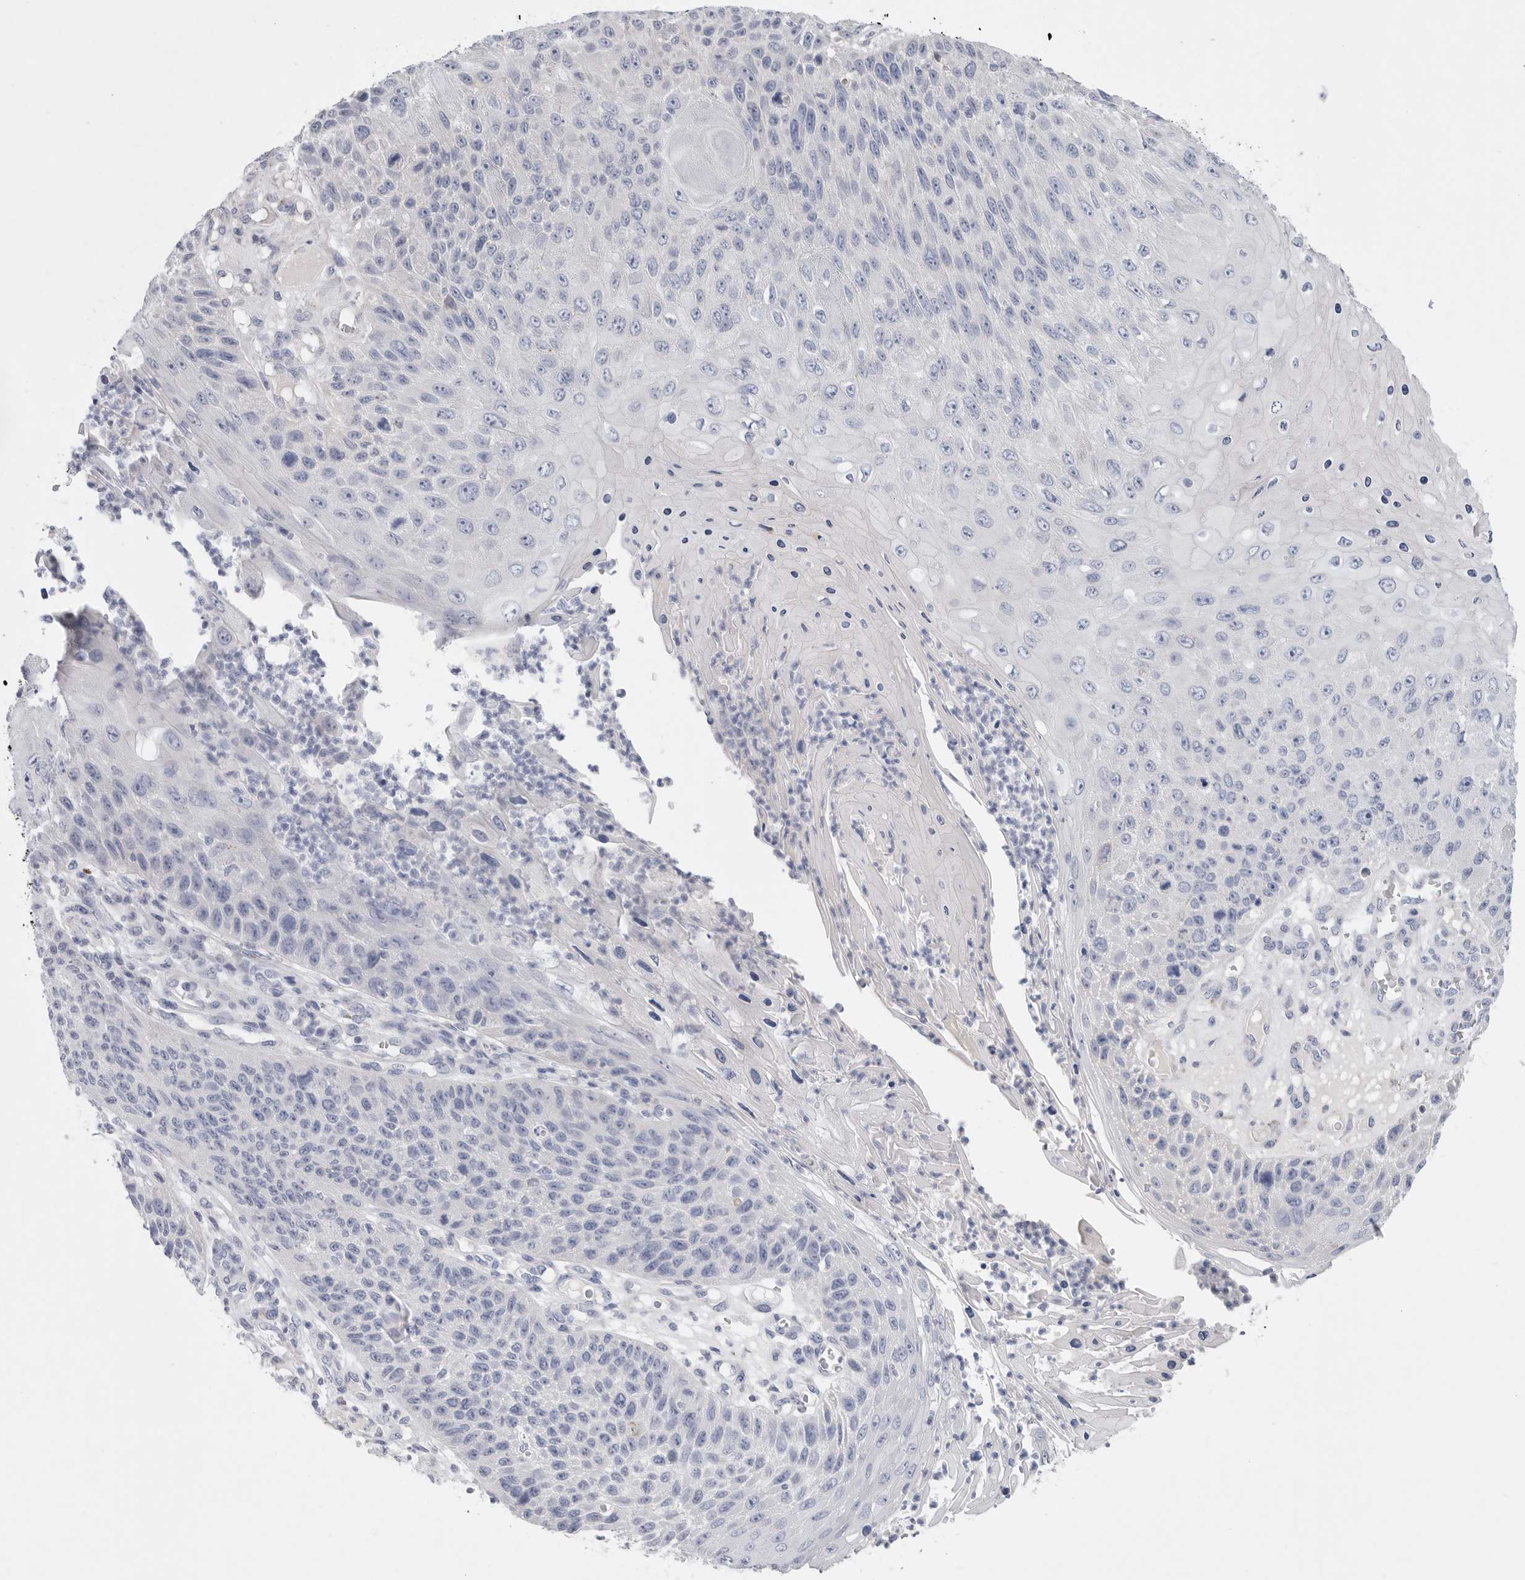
{"staining": {"intensity": "negative", "quantity": "none", "location": "none"}, "tissue": "skin cancer", "cell_type": "Tumor cells", "image_type": "cancer", "snomed": [{"axis": "morphology", "description": "Squamous cell carcinoma, NOS"}, {"axis": "topography", "description": "Skin"}], "caption": "Image shows no significant protein positivity in tumor cells of skin cancer (squamous cell carcinoma).", "gene": "CAMK2B", "patient": {"sex": "female", "age": 88}}